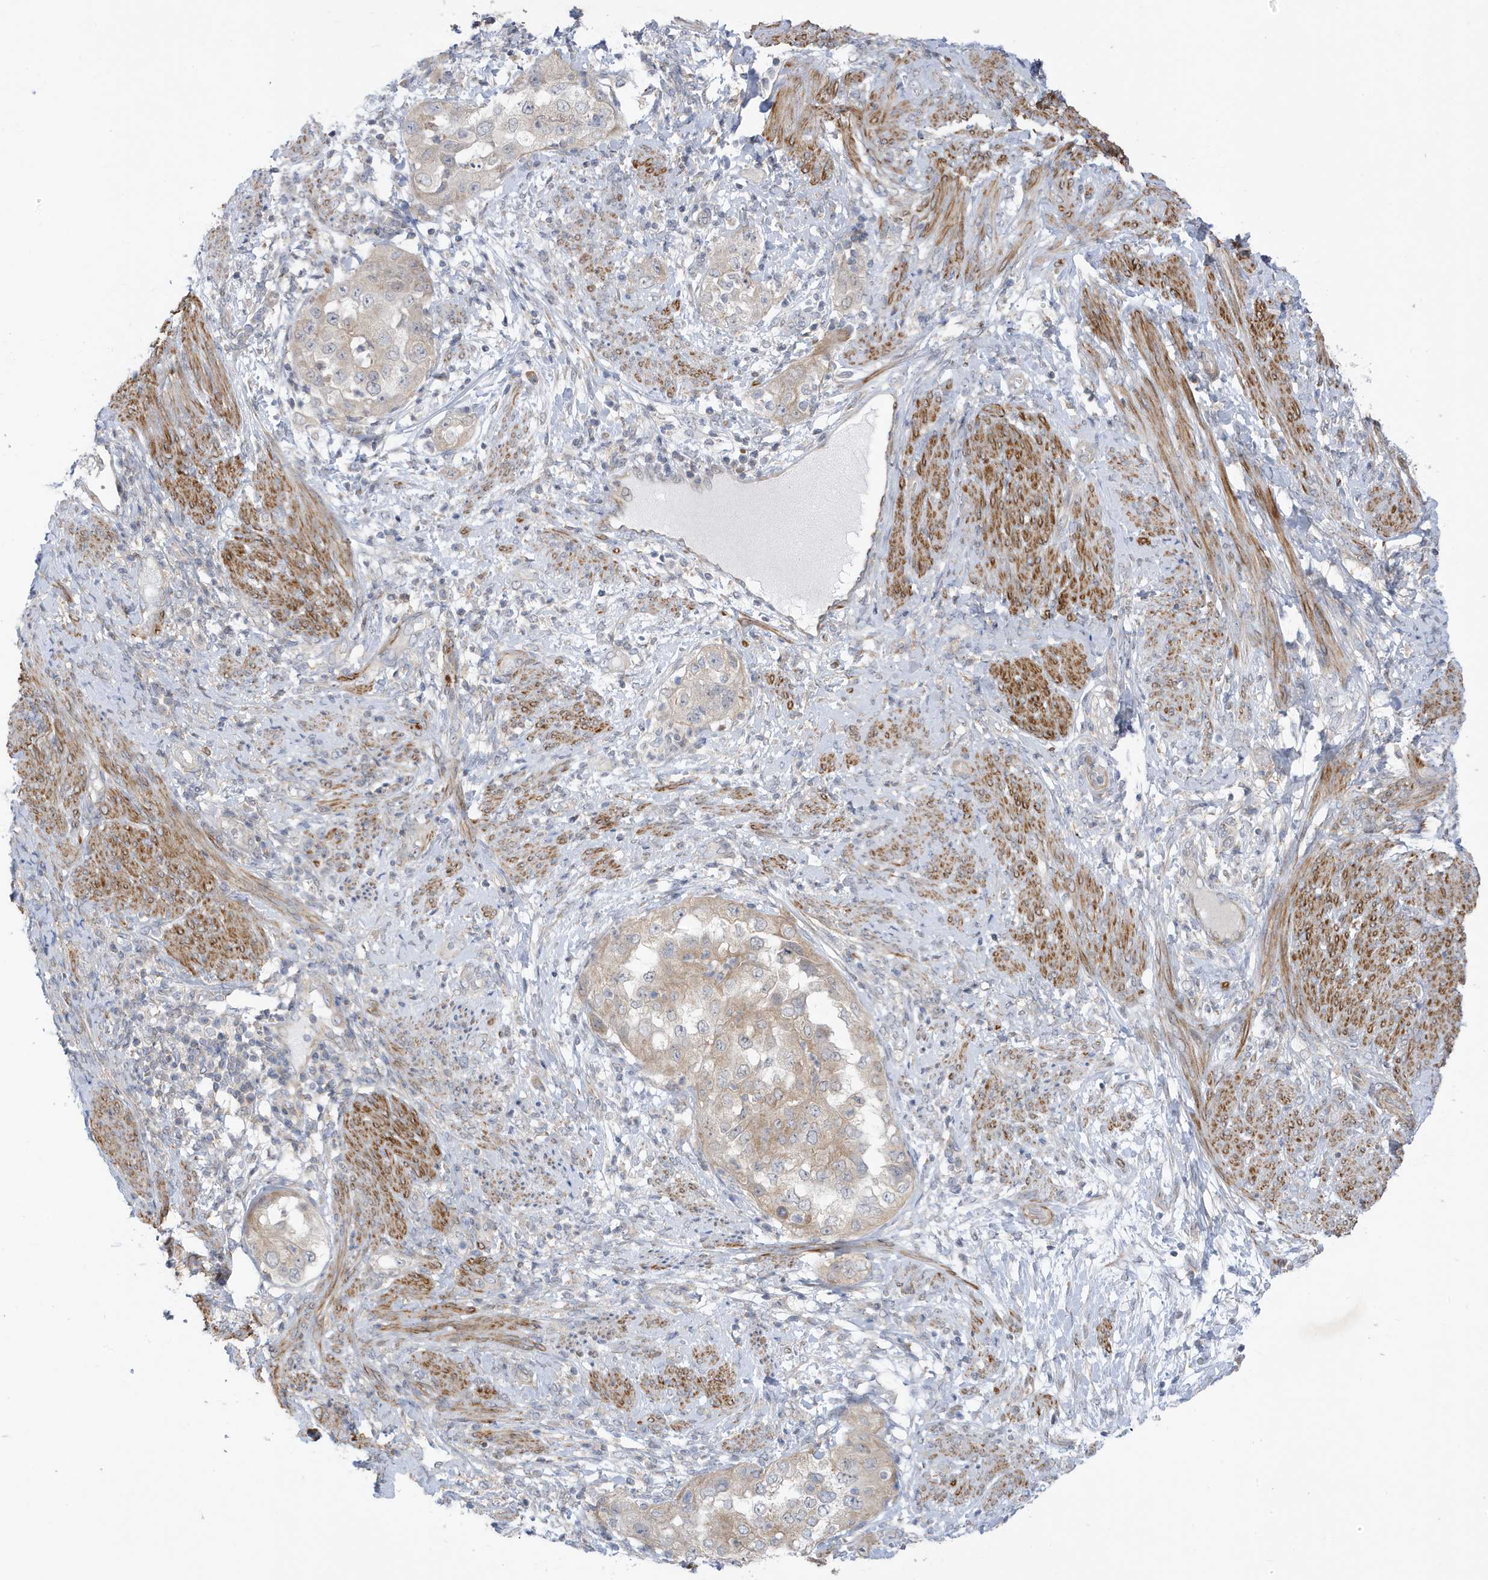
{"staining": {"intensity": "weak", "quantity": "25%-75%", "location": "cytoplasmic/membranous"}, "tissue": "endometrial cancer", "cell_type": "Tumor cells", "image_type": "cancer", "snomed": [{"axis": "morphology", "description": "Adenocarcinoma, NOS"}, {"axis": "topography", "description": "Endometrium"}], "caption": "Protein positivity by IHC reveals weak cytoplasmic/membranous expression in about 25%-75% of tumor cells in endometrial adenocarcinoma.", "gene": "ATP13A5", "patient": {"sex": "female", "age": 85}}